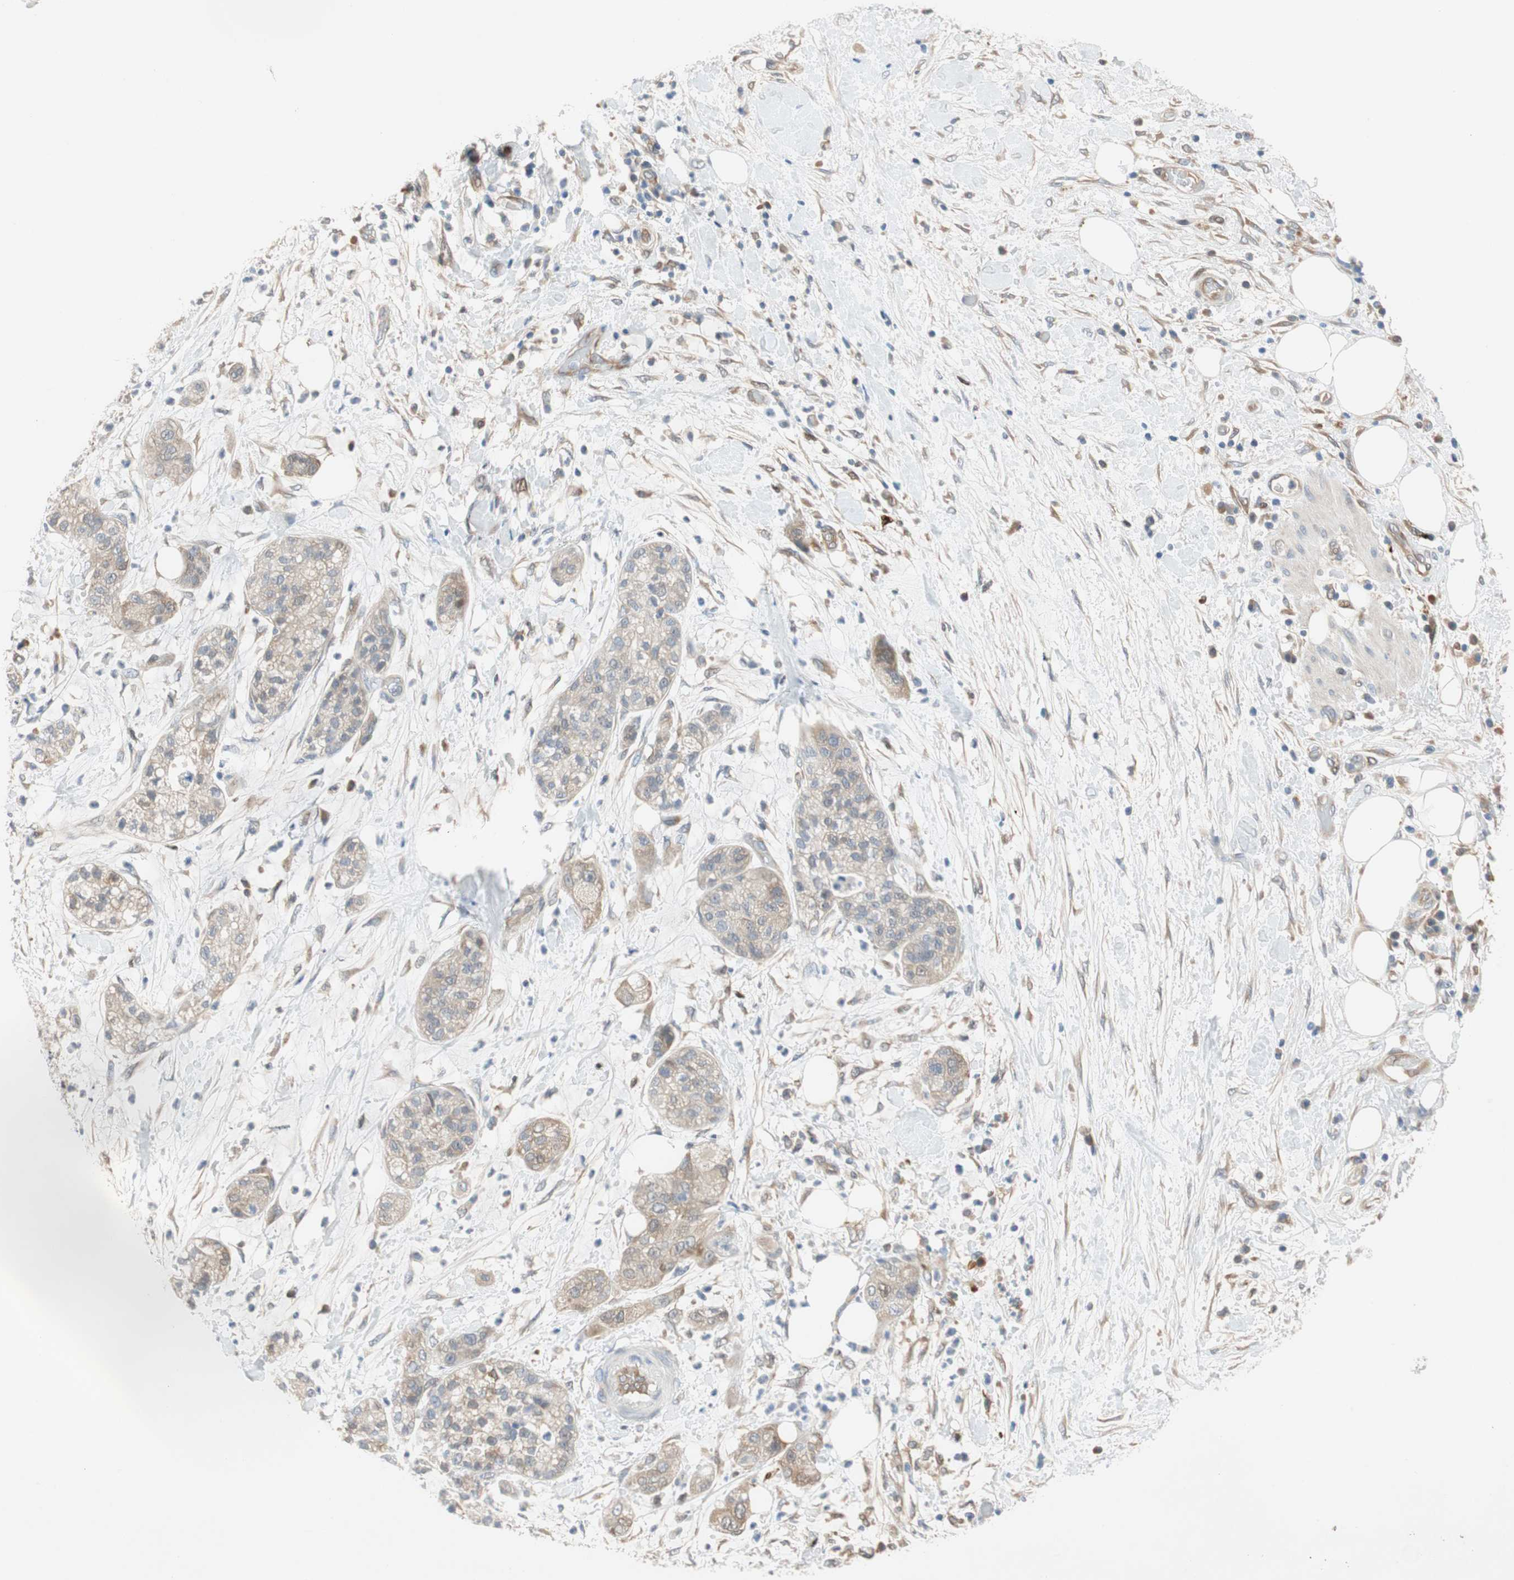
{"staining": {"intensity": "weak", "quantity": "25%-75%", "location": "cytoplasmic/membranous,nuclear"}, "tissue": "pancreatic cancer", "cell_type": "Tumor cells", "image_type": "cancer", "snomed": [{"axis": "morphology", "description": "Adenocarcinoma, NOS"}, {"axis": "topography", "description": "Pancreas"}], "caption": "Approximately 25%-75% of tumor cells in human adenocarcinoma (pancreatic) demonstrate weak cytoplasmic/membranous and nuclear protein positivity as visualized by brown immunohistochemical staining.", "gene": "RELB", "patient": {"sex": "female", "age": 78}}